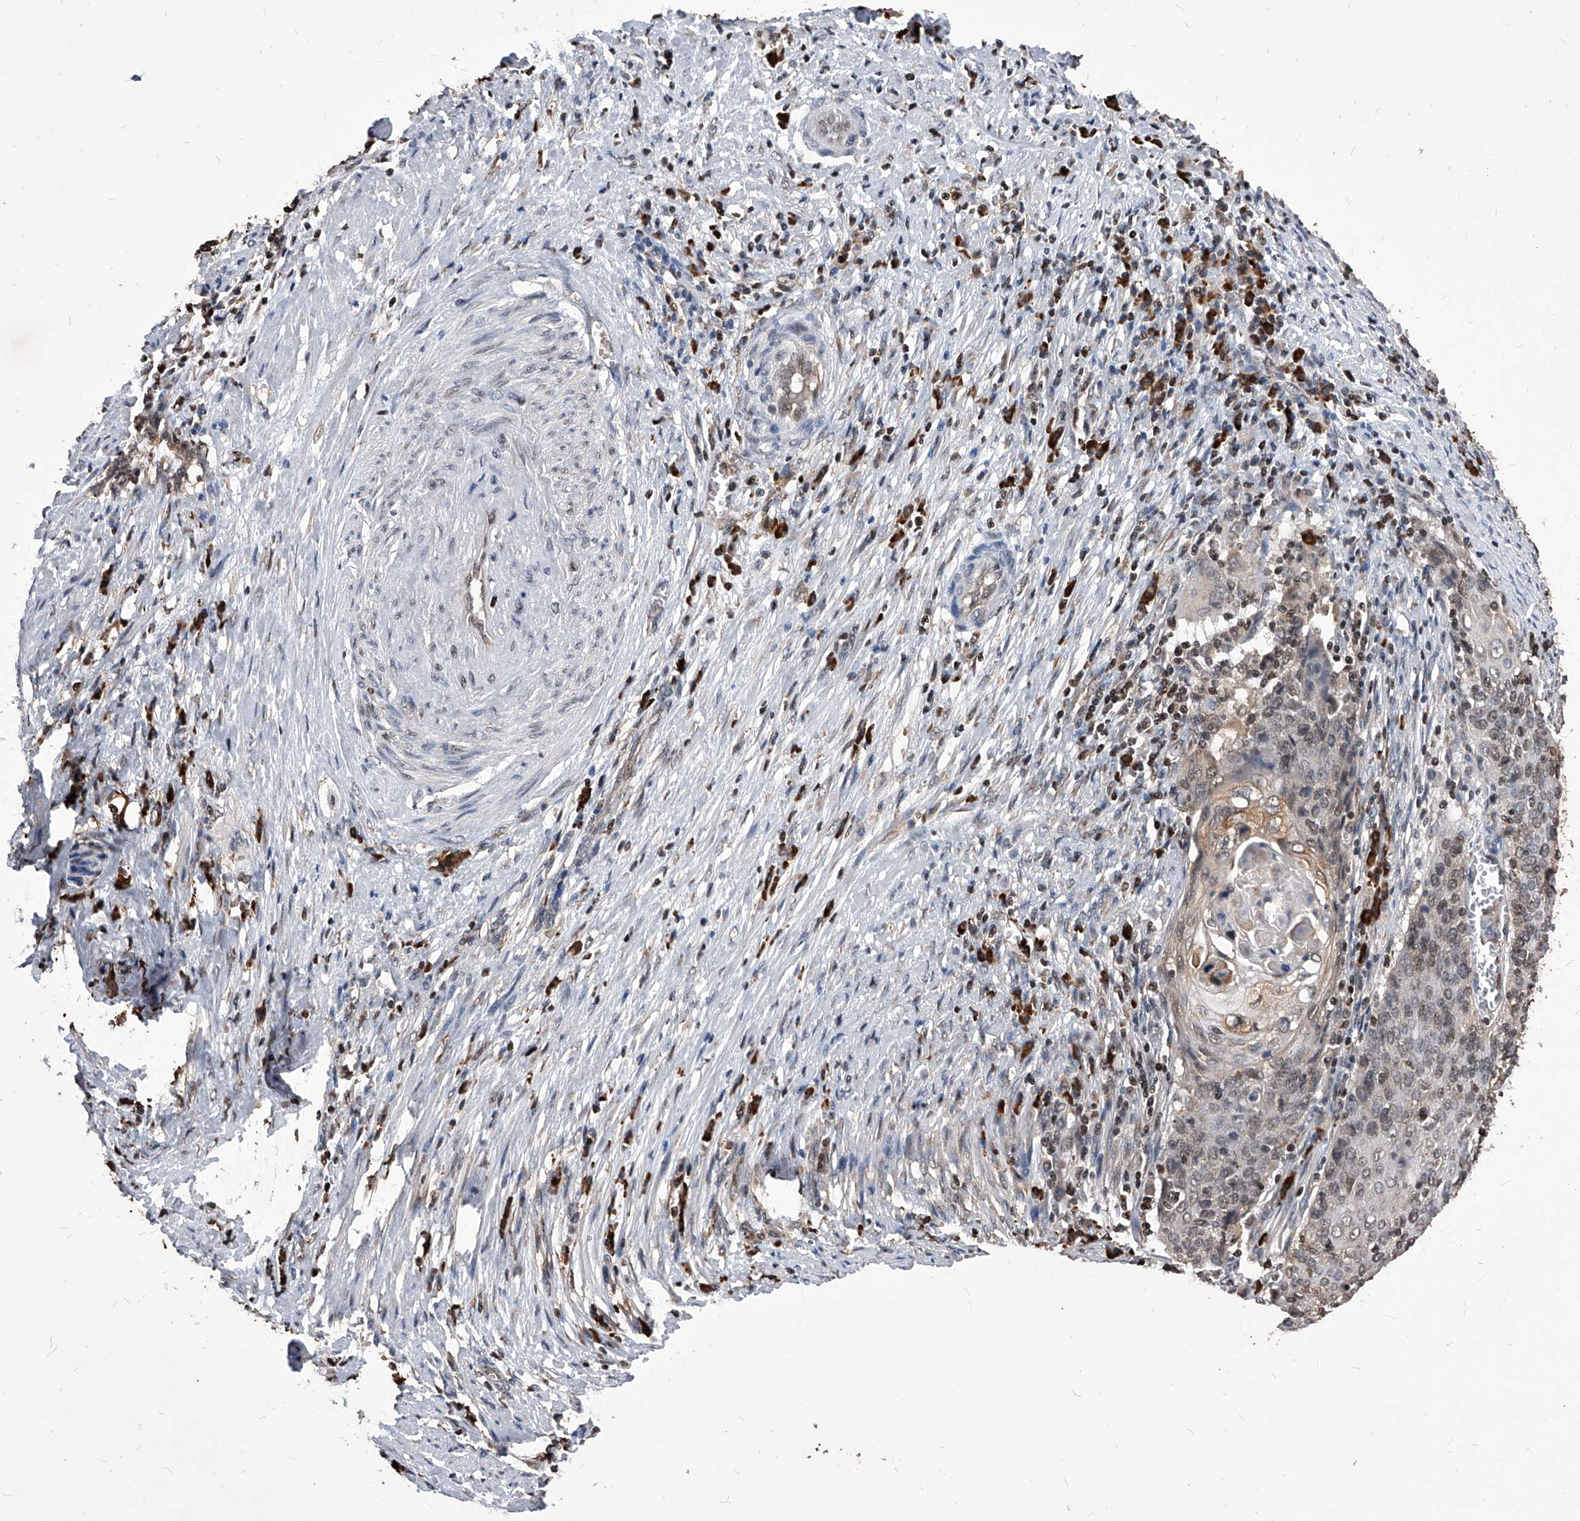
{"staining": {"intensity": "weak", "quantity": "25%-75%", "location": "cytoplasmic/membranous,nuclear"}, "tissue": "cervical cancer", "cell_type": "Tumor cells", "image_type": "cancer", "snomed": [{"axis": "morphology", "description": "Squamous cell carcinoma, NOS"}, {"axis": "topography", "description": "Cervix"}], "caption": "Immunohistochemistry (IHC) (DAB) staining of human cervical squamous cell carcinoma displays weak cytoplasmic/membranous and nuclear protein positivity in about 25%-75% of tumor cells. (brown staining indicates protein expression, while blue staining denotes nuclei).", "gene": "ID1", "patient": {"sex": "female", "age": 39}}